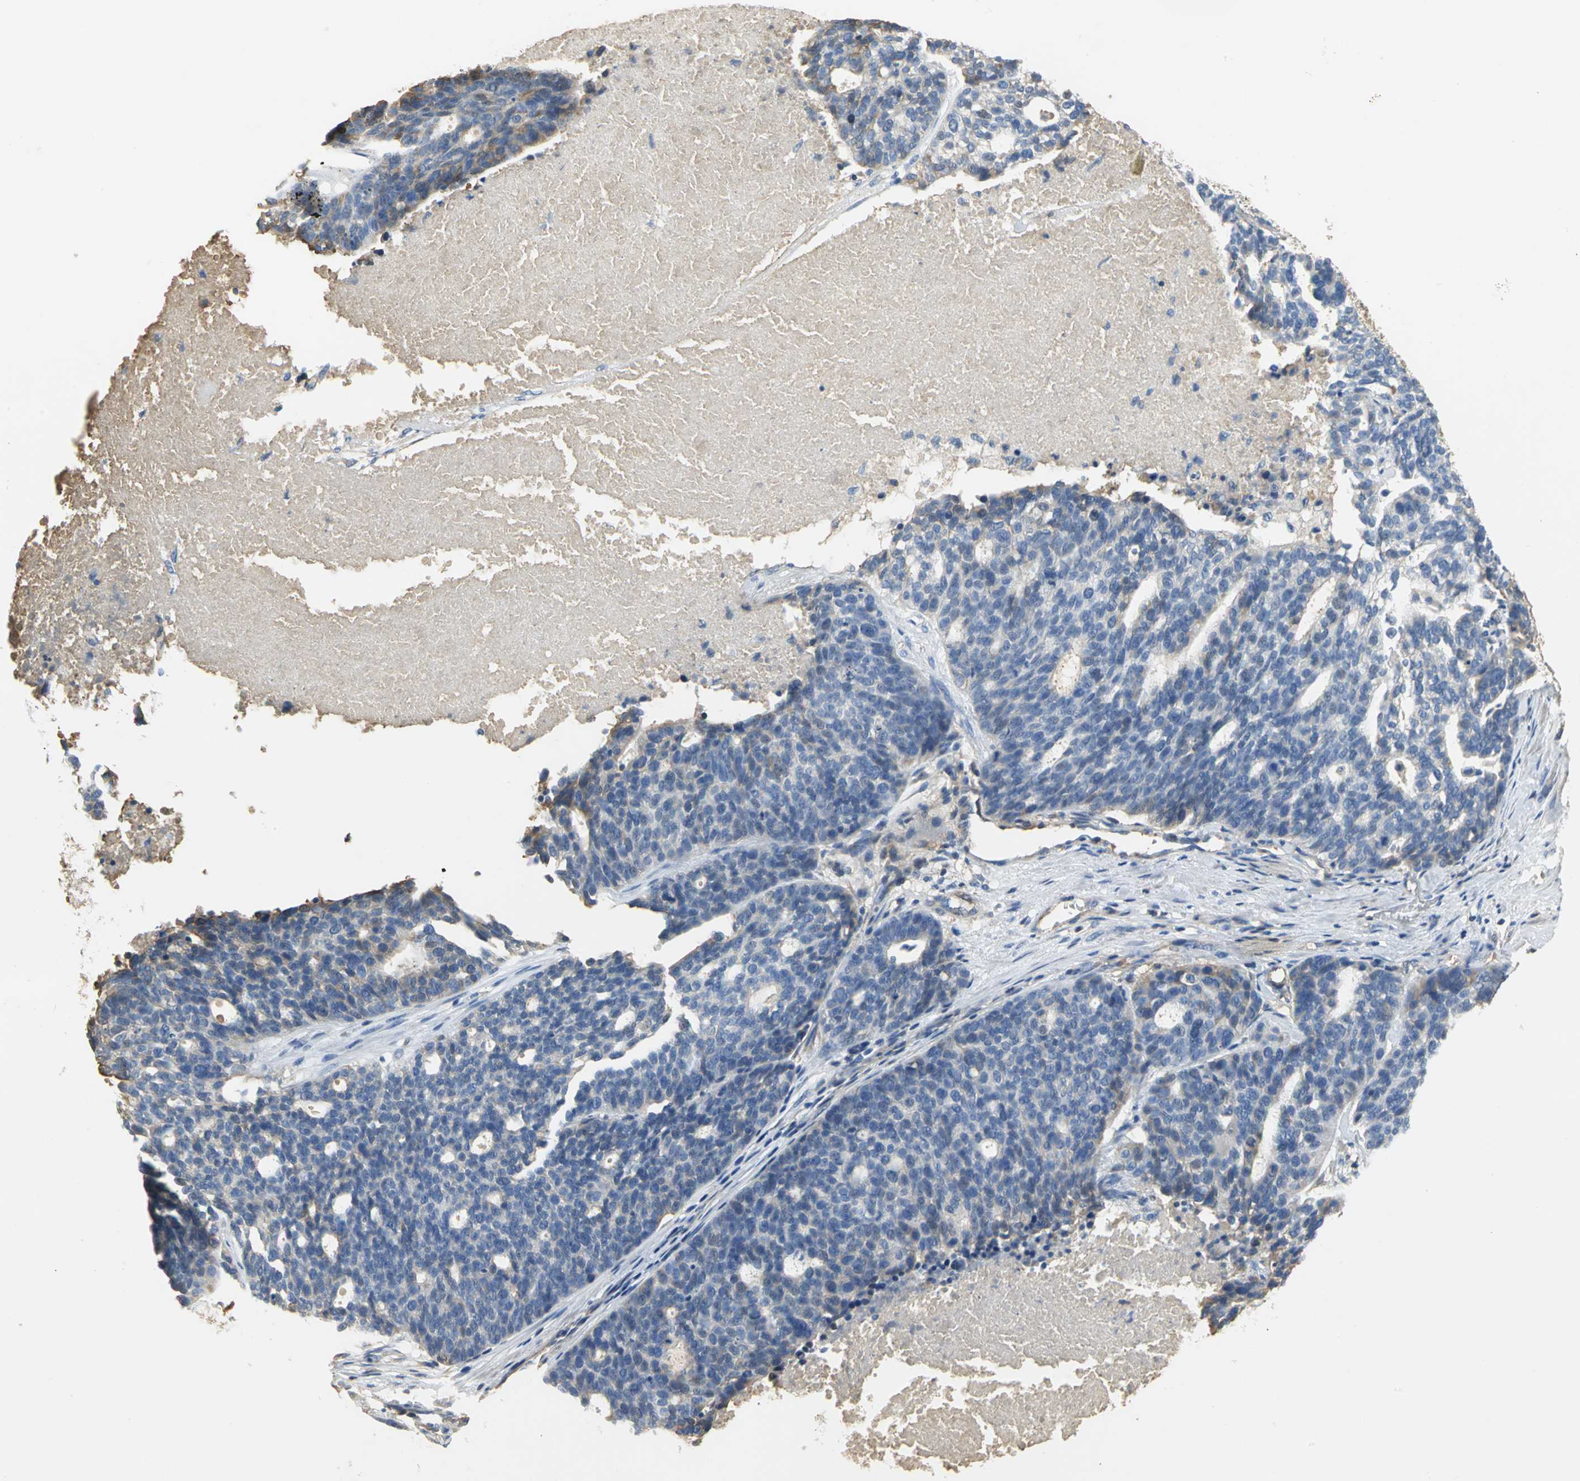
{"staining": {"intensity": "weak", "quantity": "25%-75%", "location": "cytoplasmic/membranous"}, "tissue": "ovarian cancer", "cell_type": "Tumor cells", "image_type": "cancer", "snomed": [{"axis": "morphology", "description": "Cystadenocarcinoma, serous, NOS"}, {"axis": "topography", "description": "Ovary"}], "caption": "Human serous cystadenocarcinoma (ovarian) stained with a protein marker shows weak staining in tumor cells.", "gene": "GYG2", "patient": {"sex": "female", "age": 59}}